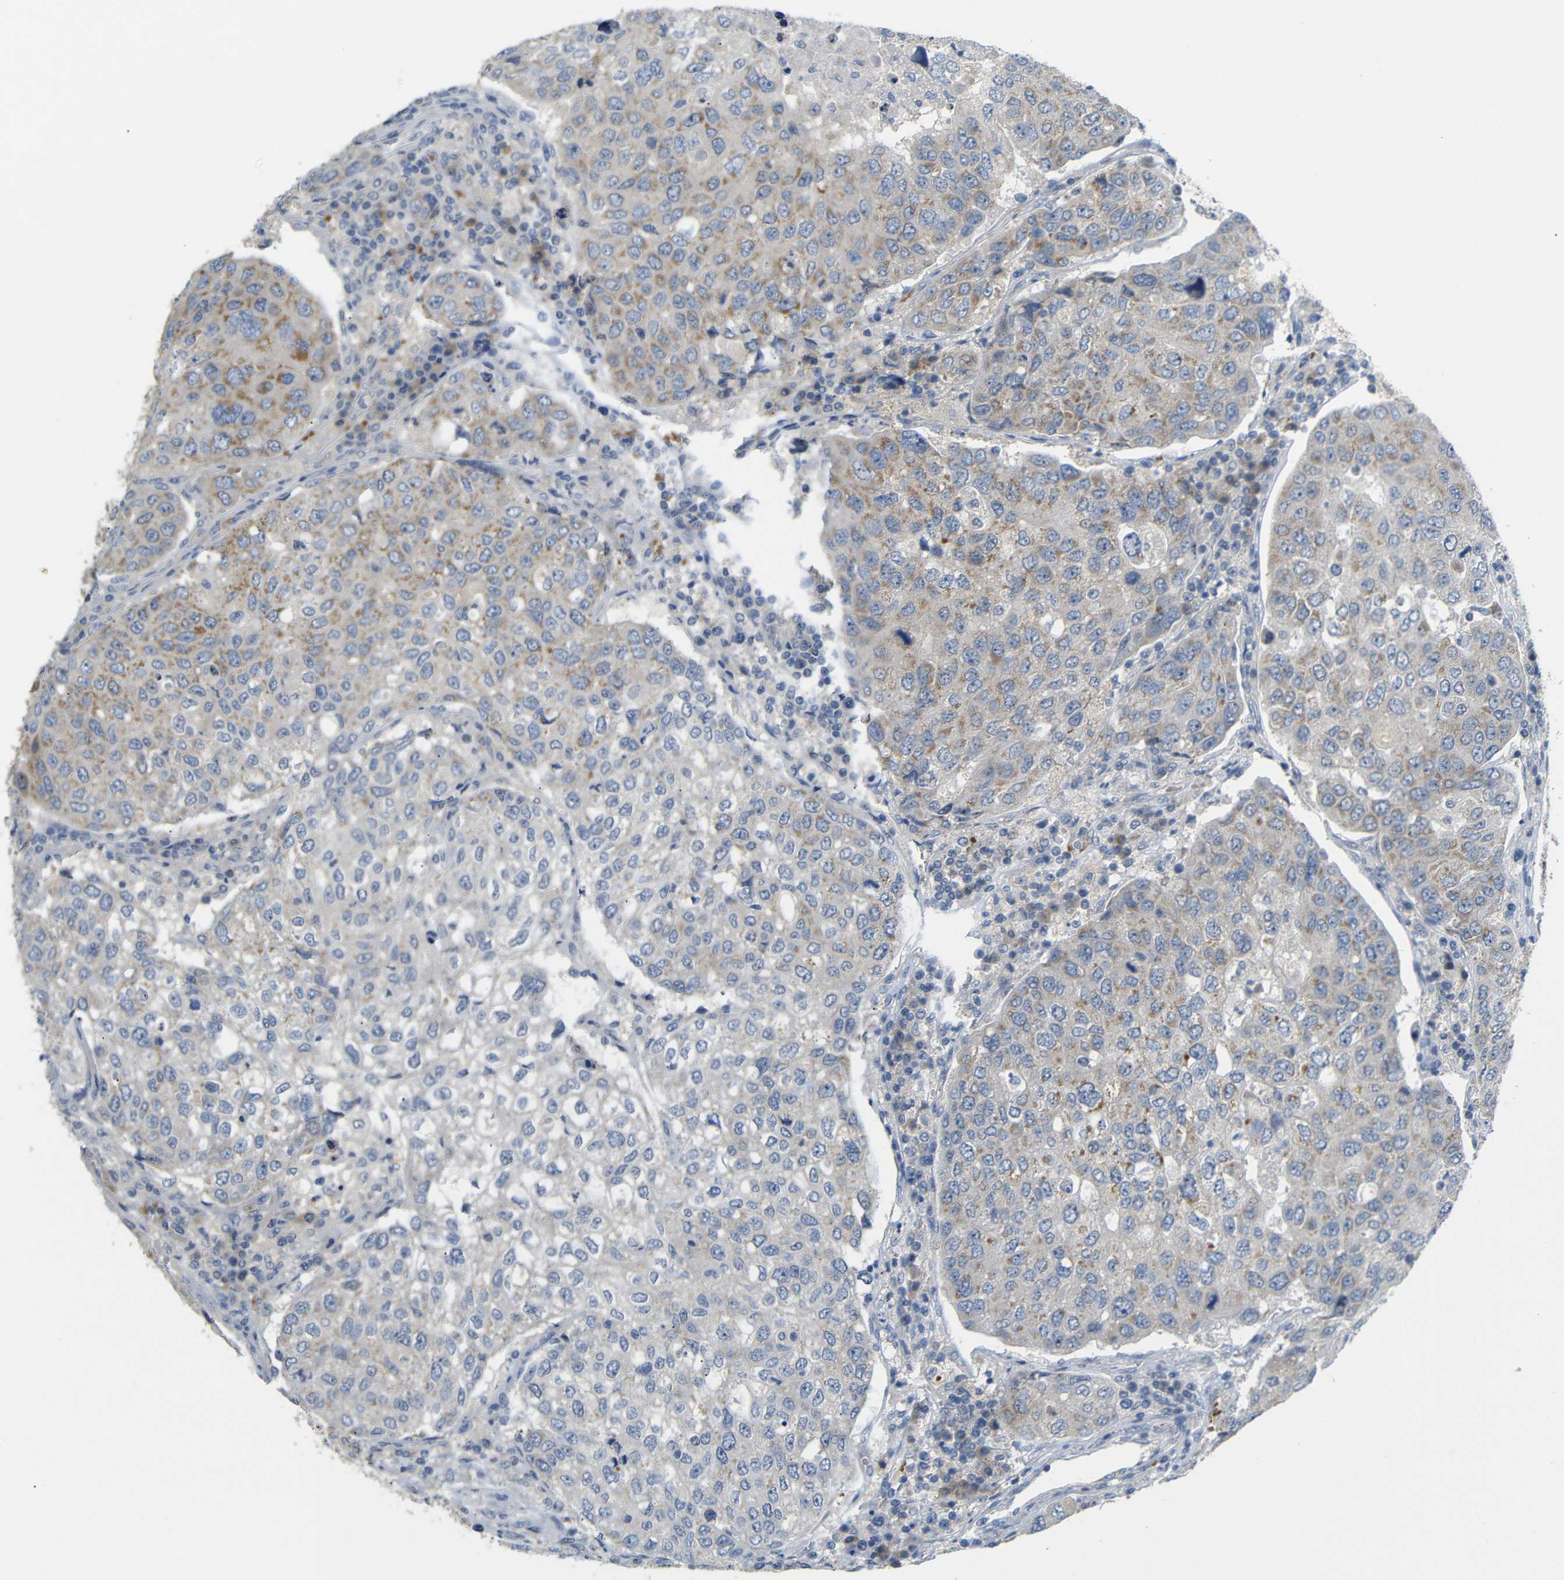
{"staining": {"intensity": "moderate", "quantity": "25%-75%", "location": "cytoplasmic/membranous"}, "tissue": "urothelial cancer", "cell_type": "Tumor cells", "image_type": "cancer", "snomed": [{"axis": "morphology", "description": "Urothelial carcinoma, High grade"}, {"axis": "topography", "description": "Lymph node"}, {"axis": "topography", "description": "Urinary bladder"}], "caption": "A high-resolution histopathology image shows IHC staining of high-grade urothelial carcinoma, which exhibits moderate cytoplasmic/membranous staining in approximately 25%-75% of tumor cells. Using DAB (3,3'-diaminobenzidine) (brown) and hematoxylin (blue) stains, captured at high magnification using brightfield microscopy.", "gene": "TBC1D32", "patient": {"sex": "male", "age": 51}}